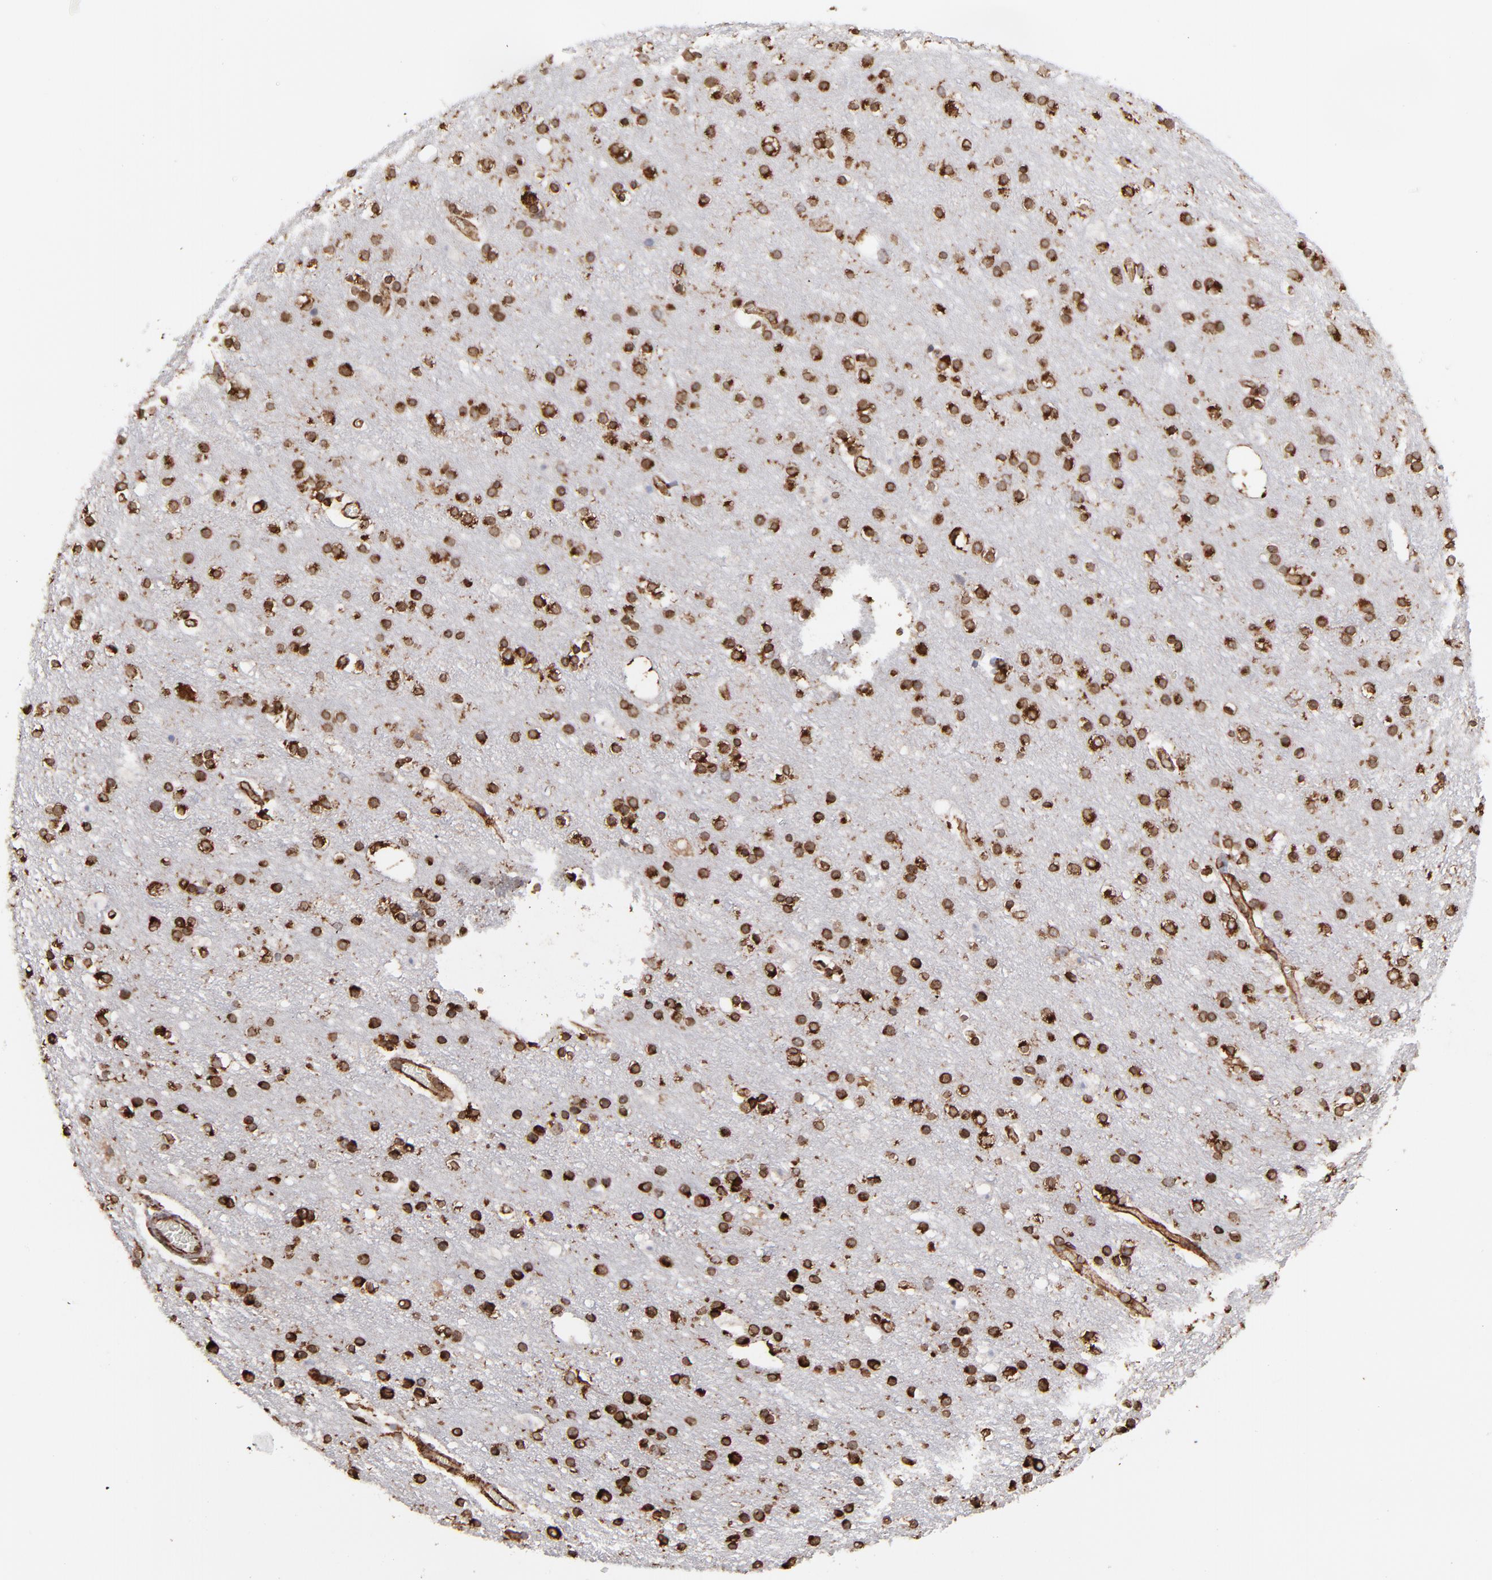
{"staining": {"intensity": "strong", "quantity": ">75%", "location": "cytoplasmic/membranous"}, "tissue": "cerebral cortex", "cell_type": "Endothelial cells", "image_type": "normal", "snomed": [{"axis": "morphology", "description": "Normal tissue, NOS"}, {"axis": "topography", "description": "Cerebral cortex"}], "caption": "A histopathology image of human cerebral cortex stained for a protein exhibits strong cytoplasmic/membranous brown staining in endothelial cells. Nuclei are stained in blue.", "gene": "KTN1", "patient": {"sex": "female", "age": 54}}